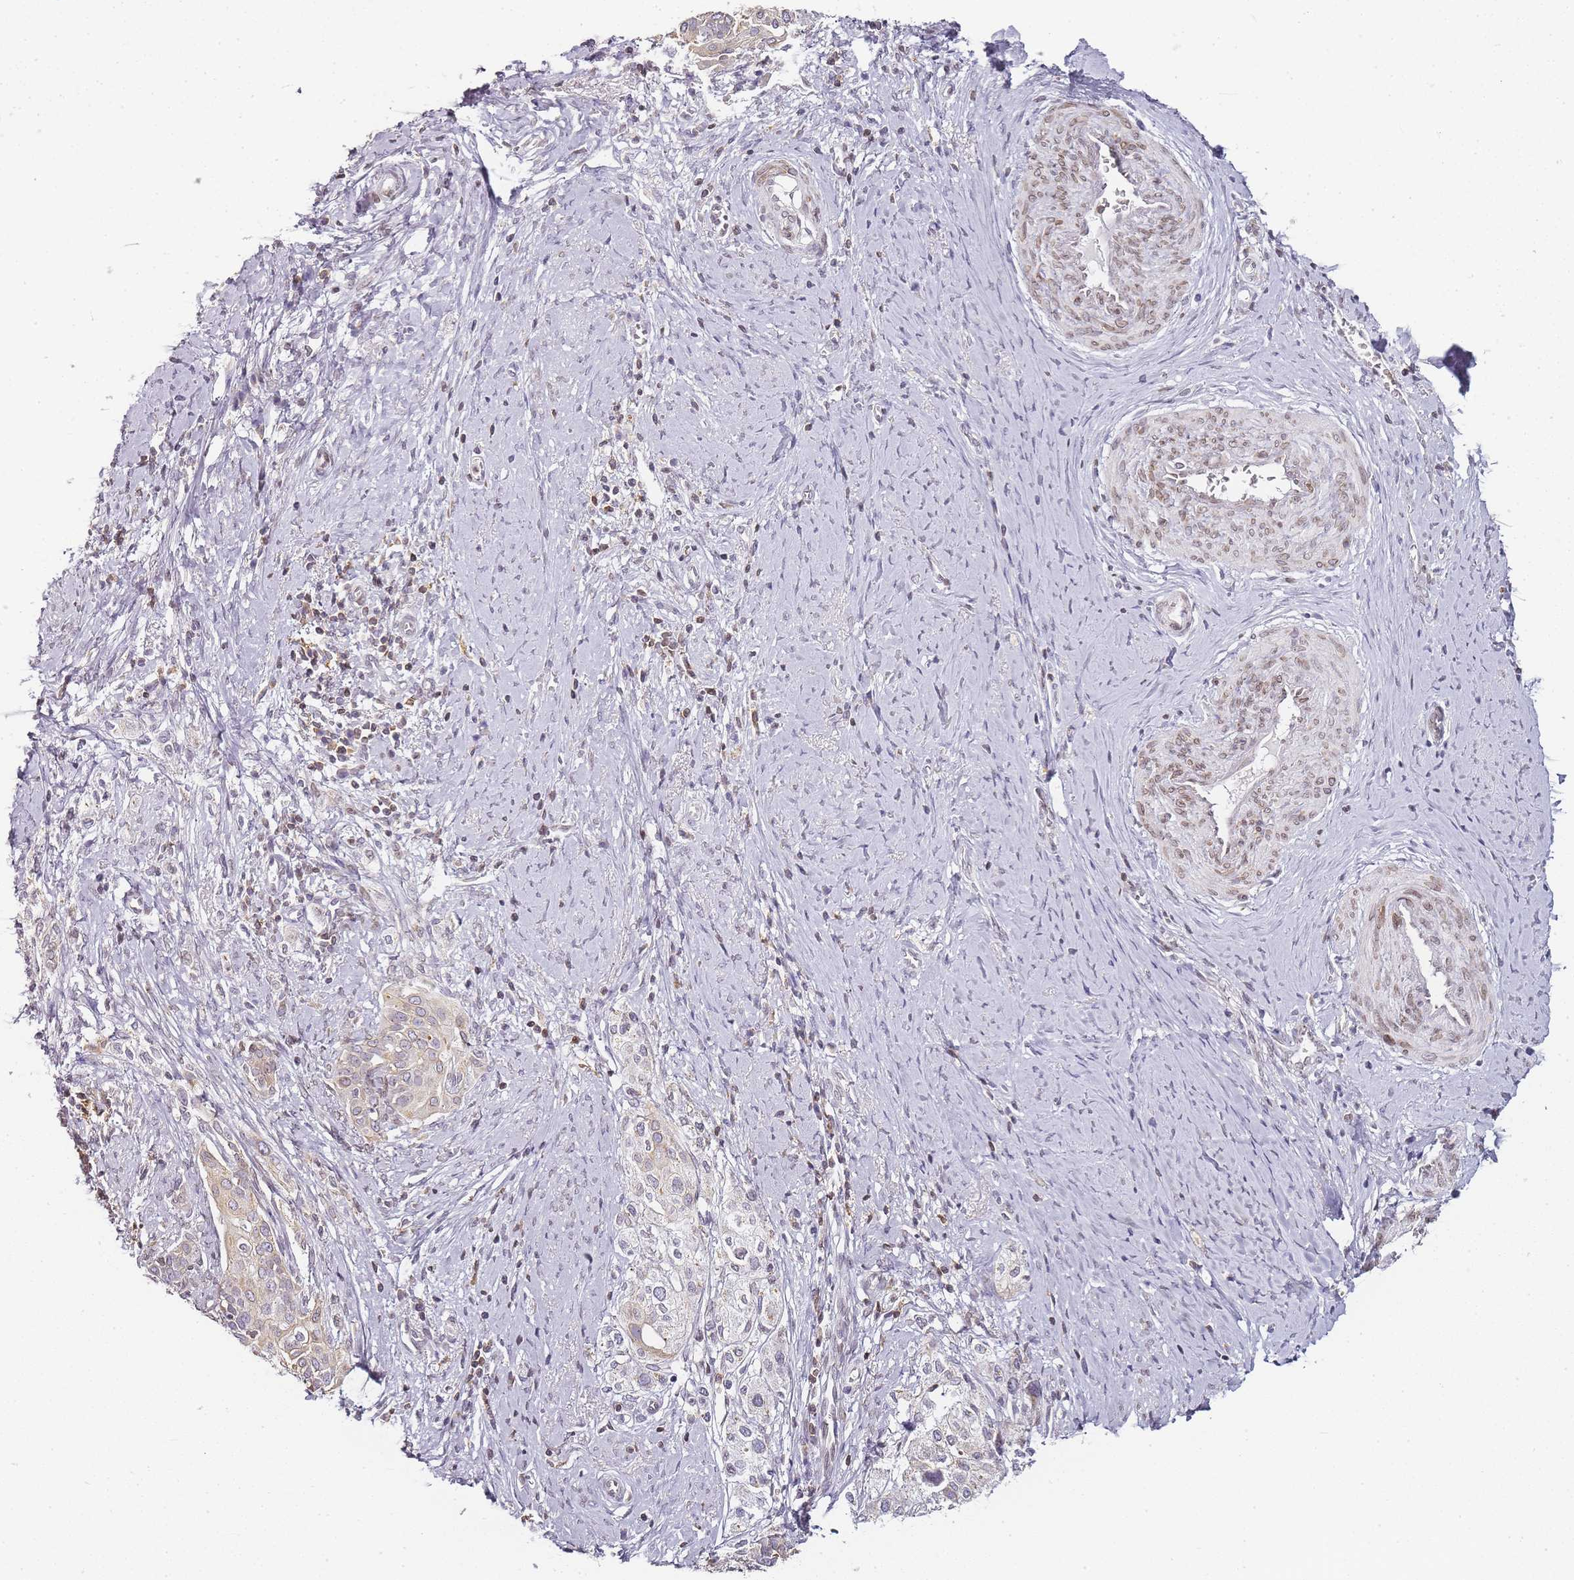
{"staining": {"intensity": "weak", "quantity": "<25%", "location": "cytoplasmic/membranous"}, "tissue": "cervical cancer", "cell_type": "Tumor cells", "image_type": "cancer", "snomed": [{"axis": "morphology", "description": "Squamous cell carcinoma, NOS"}, {"axis": "topography", "description": "Cervix"}], "caption": "Photomicrograph shows no significant protein expression in tumor cells of cervical cancer.", "gene": "JAKMIP1", "patient": {"sex": "female", "age": 44}}